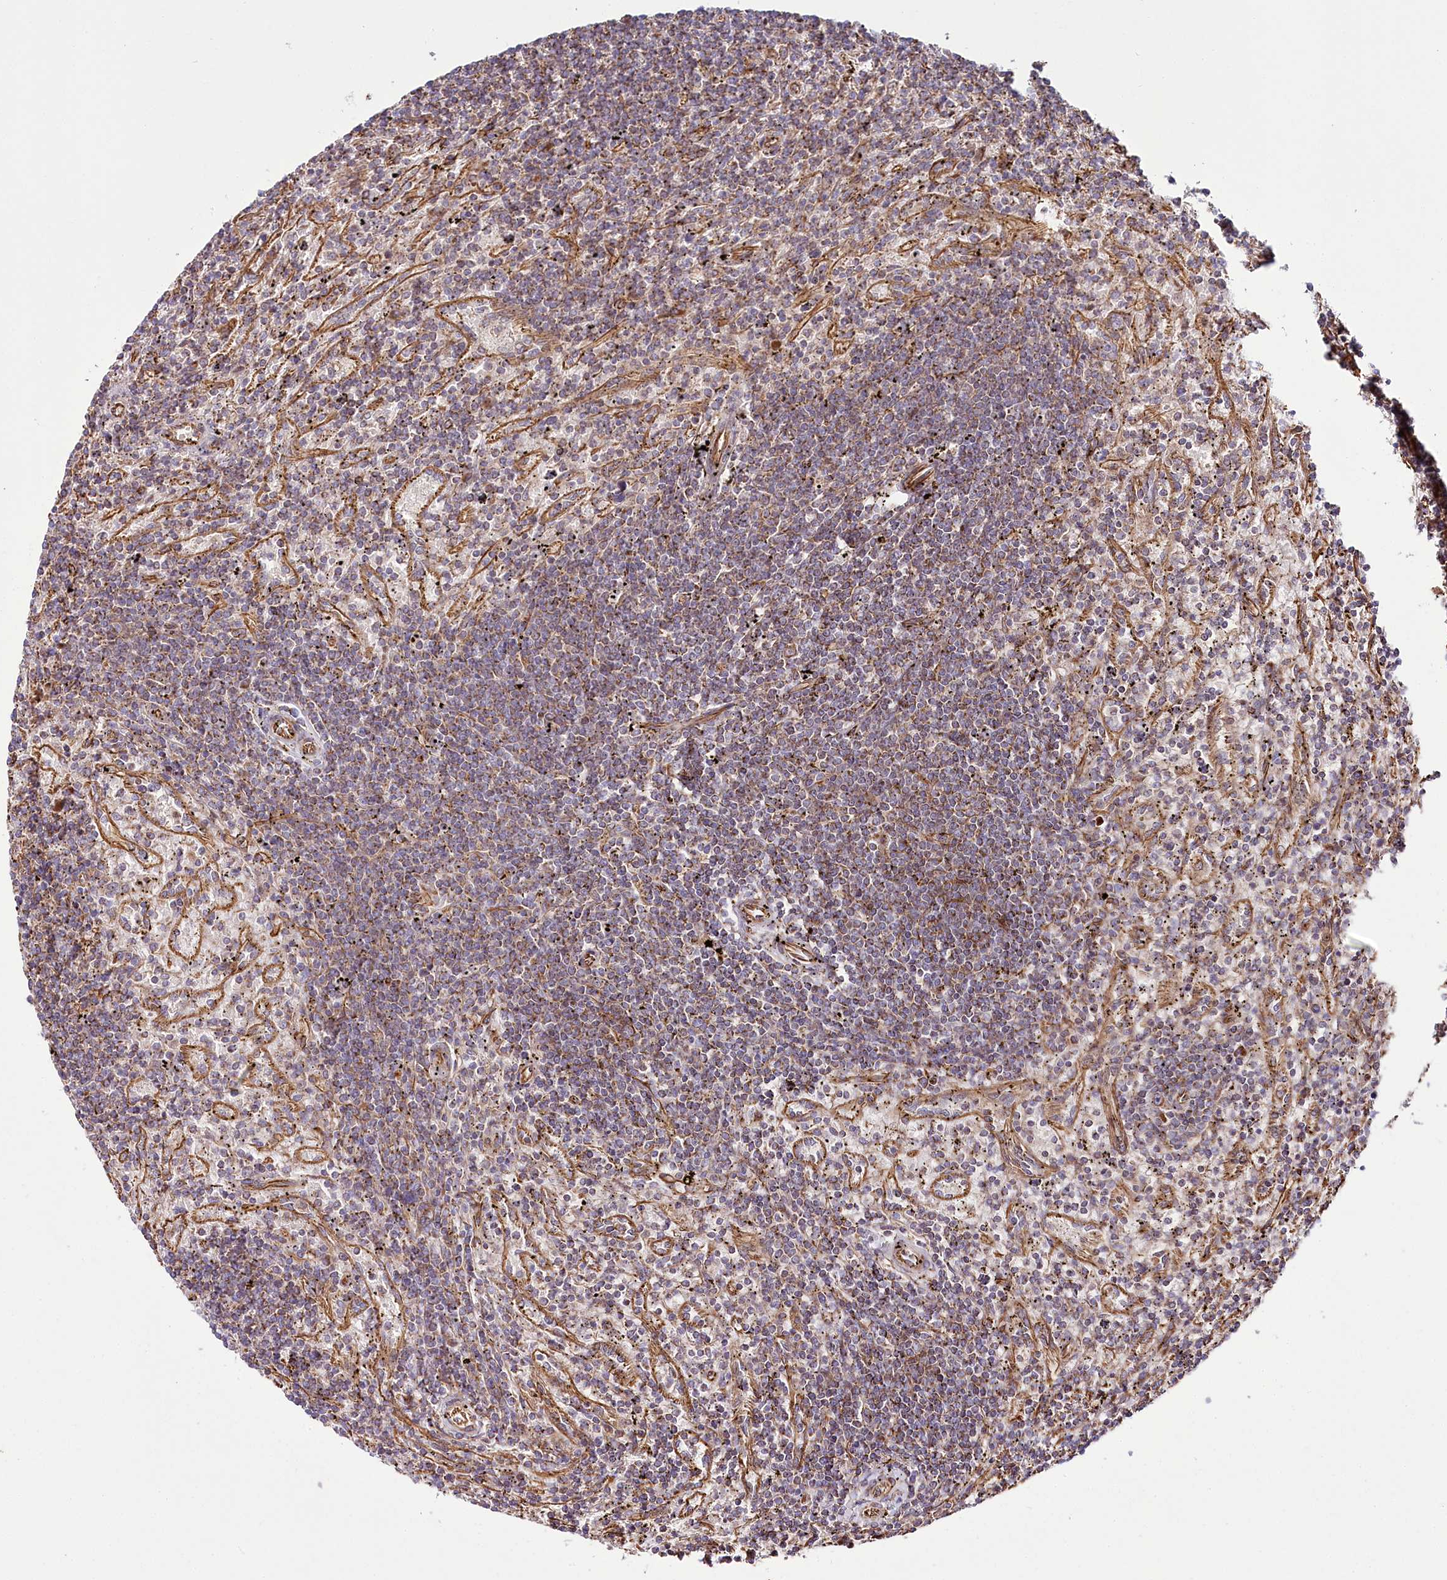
{"staining": {"intensity": "moderate", "quantity": ">75%", "location": "cytoplasmic/membranous"}, "tissue": "lymphoma", "cell_type": "Tumor cells", "image_type": "cancer", "snomed": [{"axis": "morphology", "description": "Malignant lymphoma, non-Hodgkin's type, Low grade"}, {"axis": "topography", "description": "Spleen"}], "caption": "An image of lymphoma stained for a protein displays moderate cytoplasmic/membranous brown staining in tumor cells.", "gene": "THUMPD3", "patient": {"sex": "male", "age": 76}}